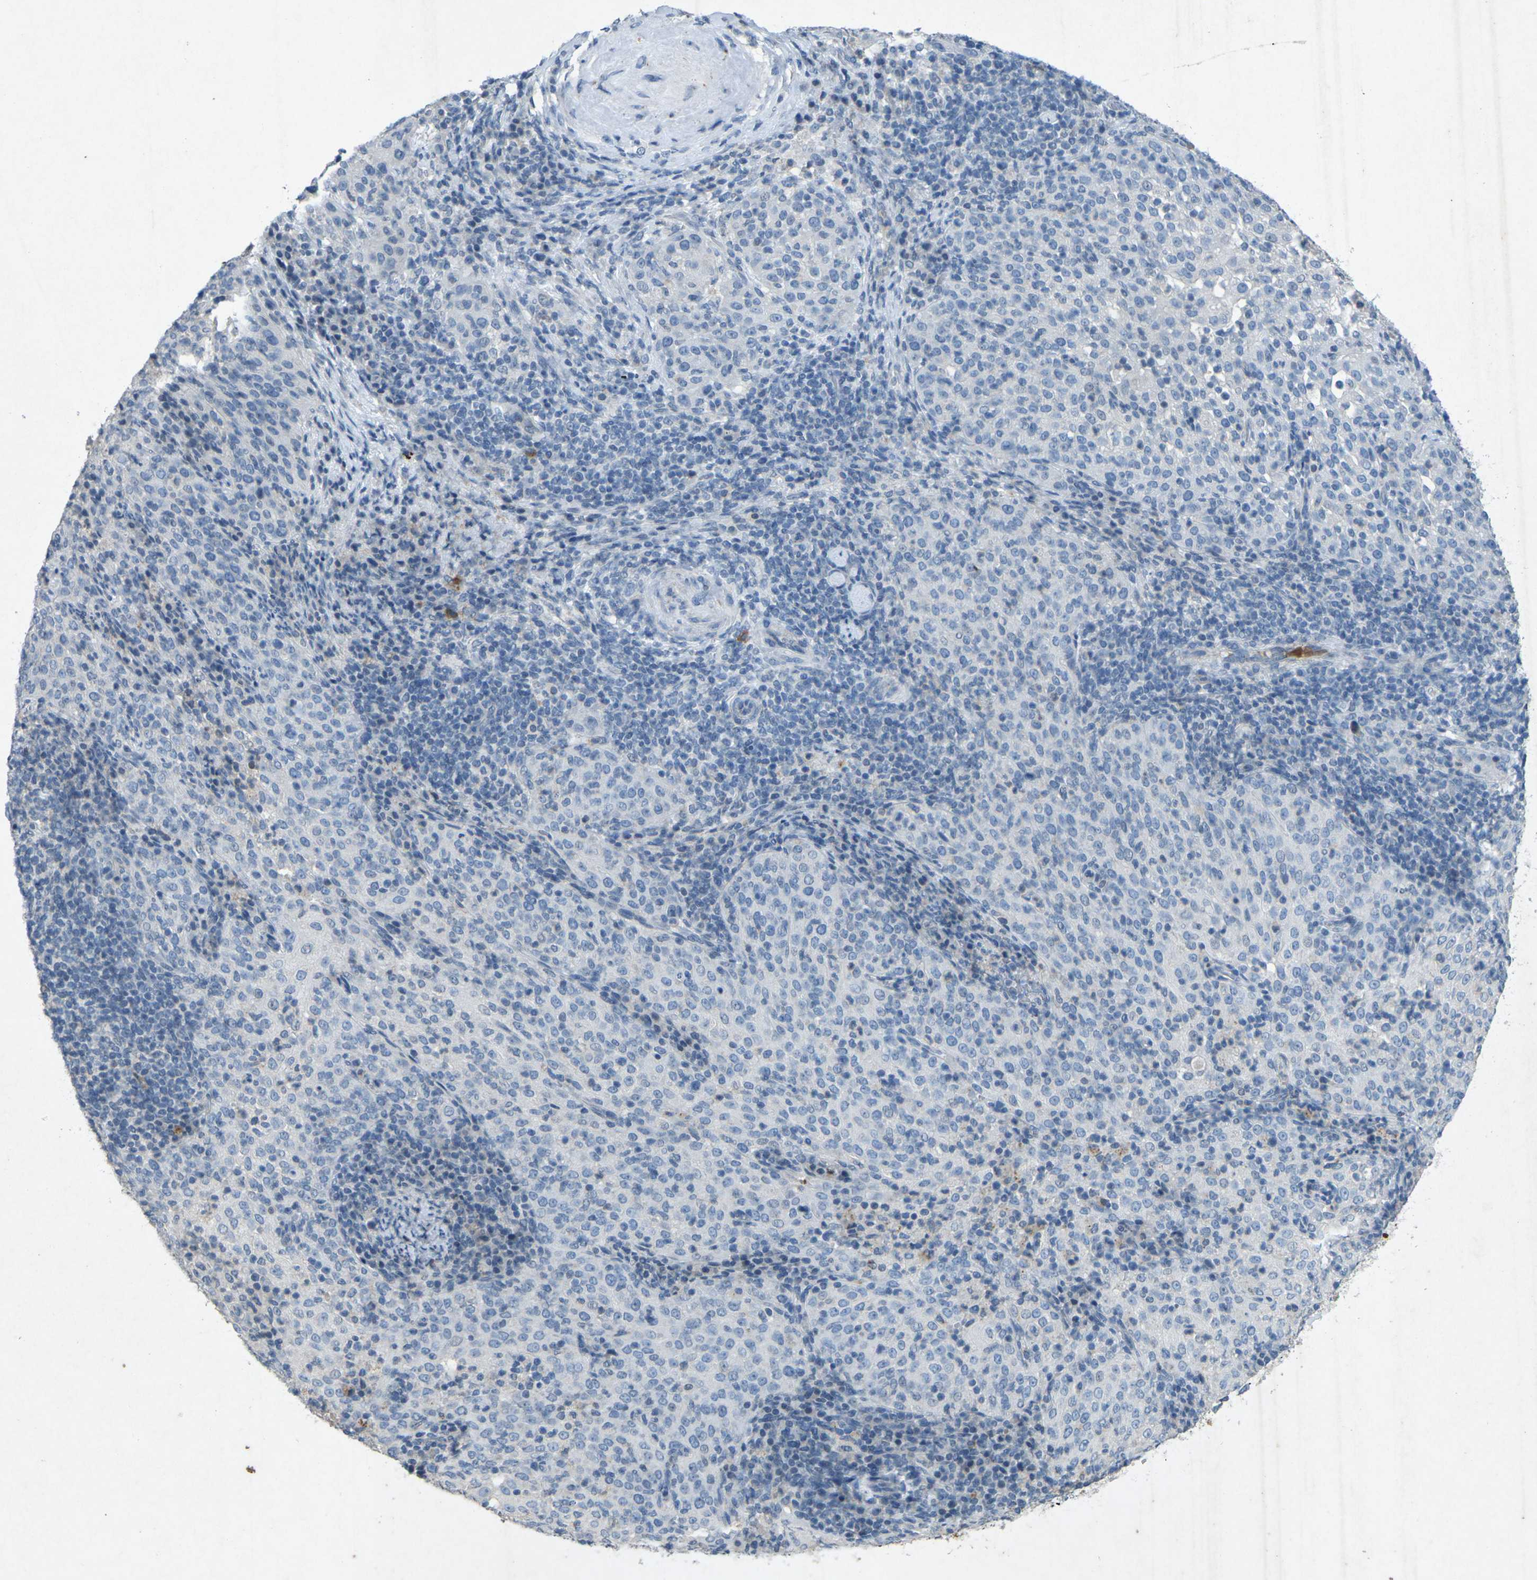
{"staining": {"intensity": "negative", "quantity": "none", "location": "none"}, "tissue": "cervical cancer", "cell_type": "Tumor cells", "image_type": "cancer", "snomed": [{"axis": "morphology", "description": "Squamous cell carcinoma, NOS"}, {"axis": "topography", "description": "Cervix"}], "caption": "Human cervical cancer stained for a protein using immunohistochemistry (IHC) demonstrates no positivity in tumor cells.", "gene": "A1BG", "patient": {"sex": "female", "age": 51}}